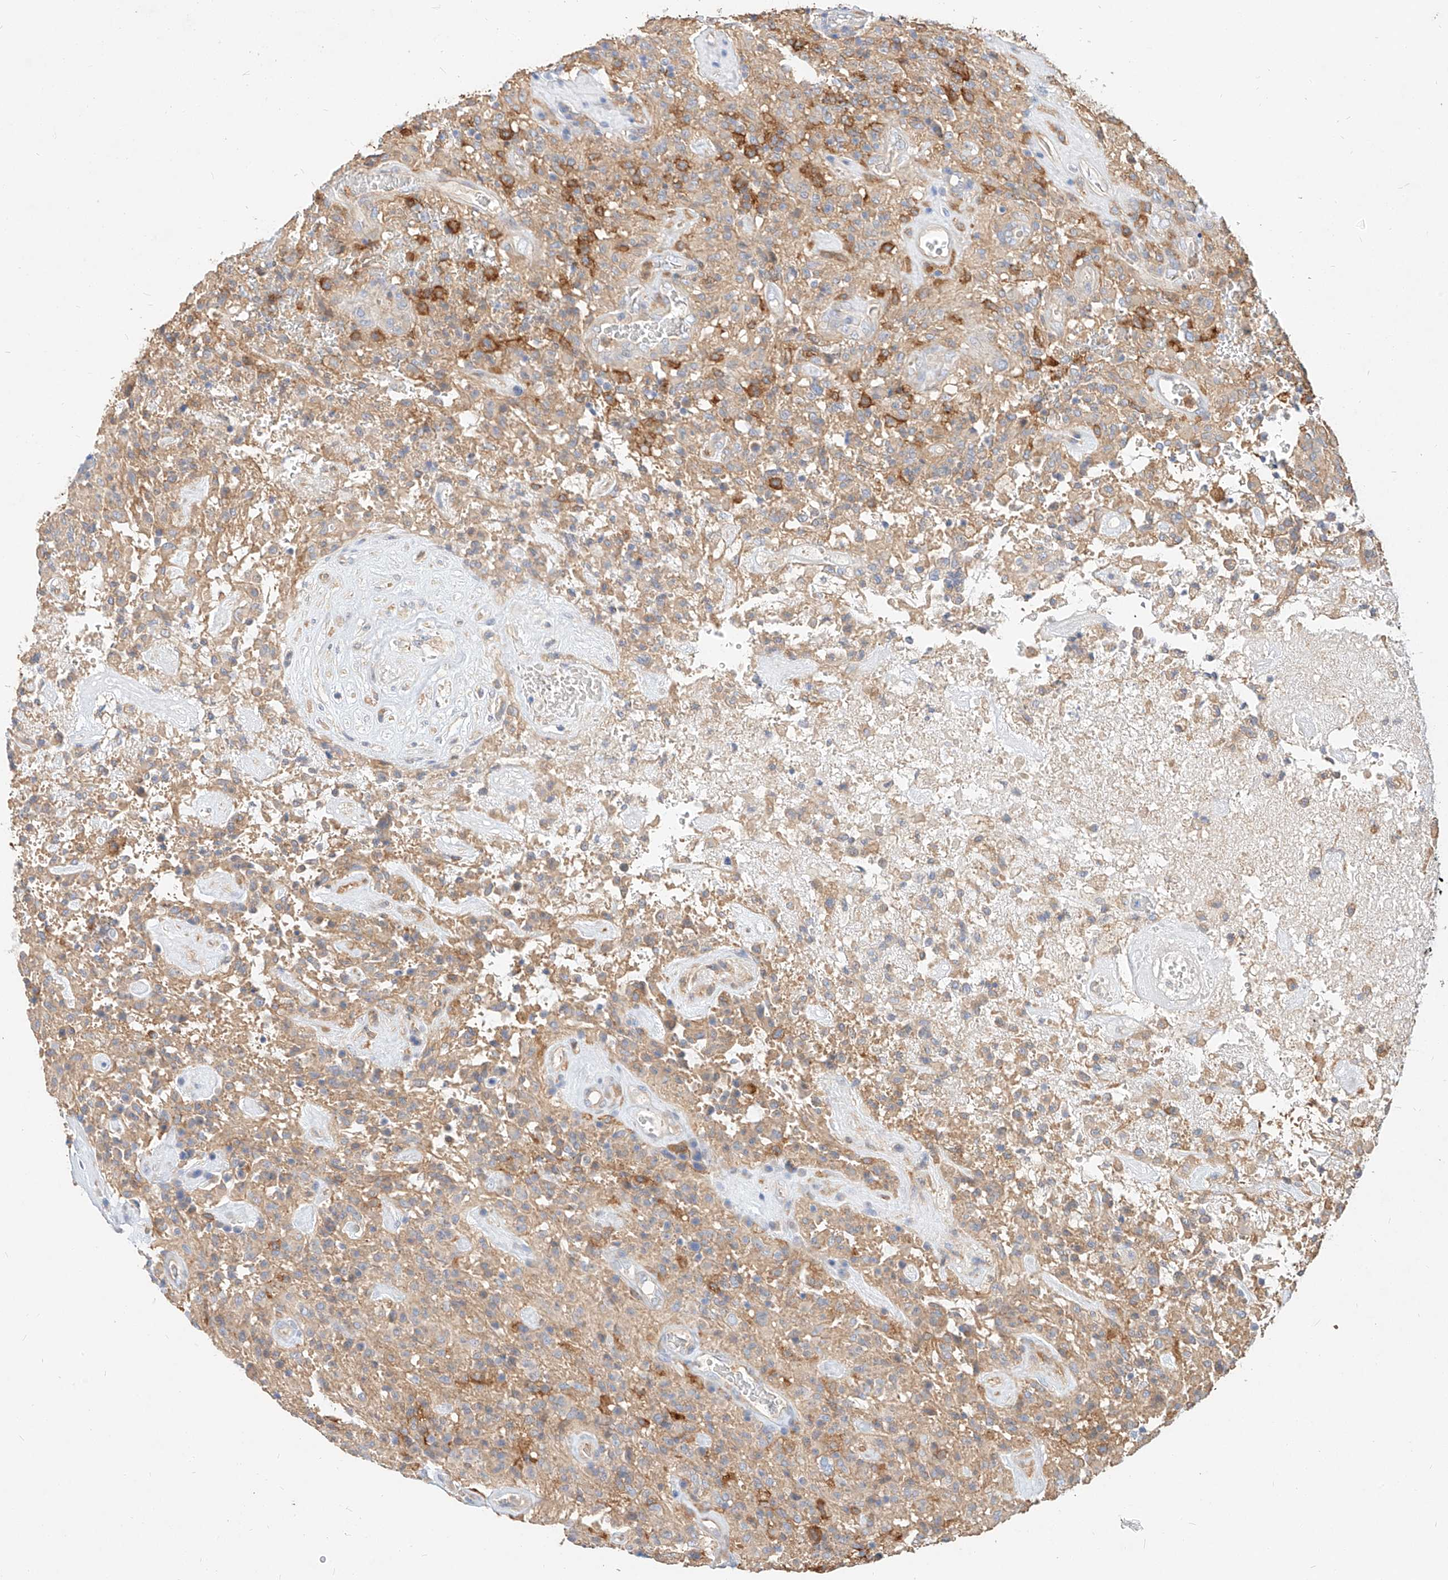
{"staining": {"intensity": "weak", "quantity": ">75%", "location": "cytoplasmic/membranous"}, "tissue": "glioma", "cell_type": "Tumor cells", "image_type": "cancer", "snomed": [{"axis": "morphology", "description": "Glioma, malignant, High grade"}, {"axis": "topography", "description": "Brain"}], "caption": "The micrograph shows immunohistochemical staining of high-grade glioma (malignant). There is weak cytoplasmic/membranous positivity is identified in about >75% of tumor cells.", "gene": "NFAM1", "patient": {"sex": "female", "age": 57}}